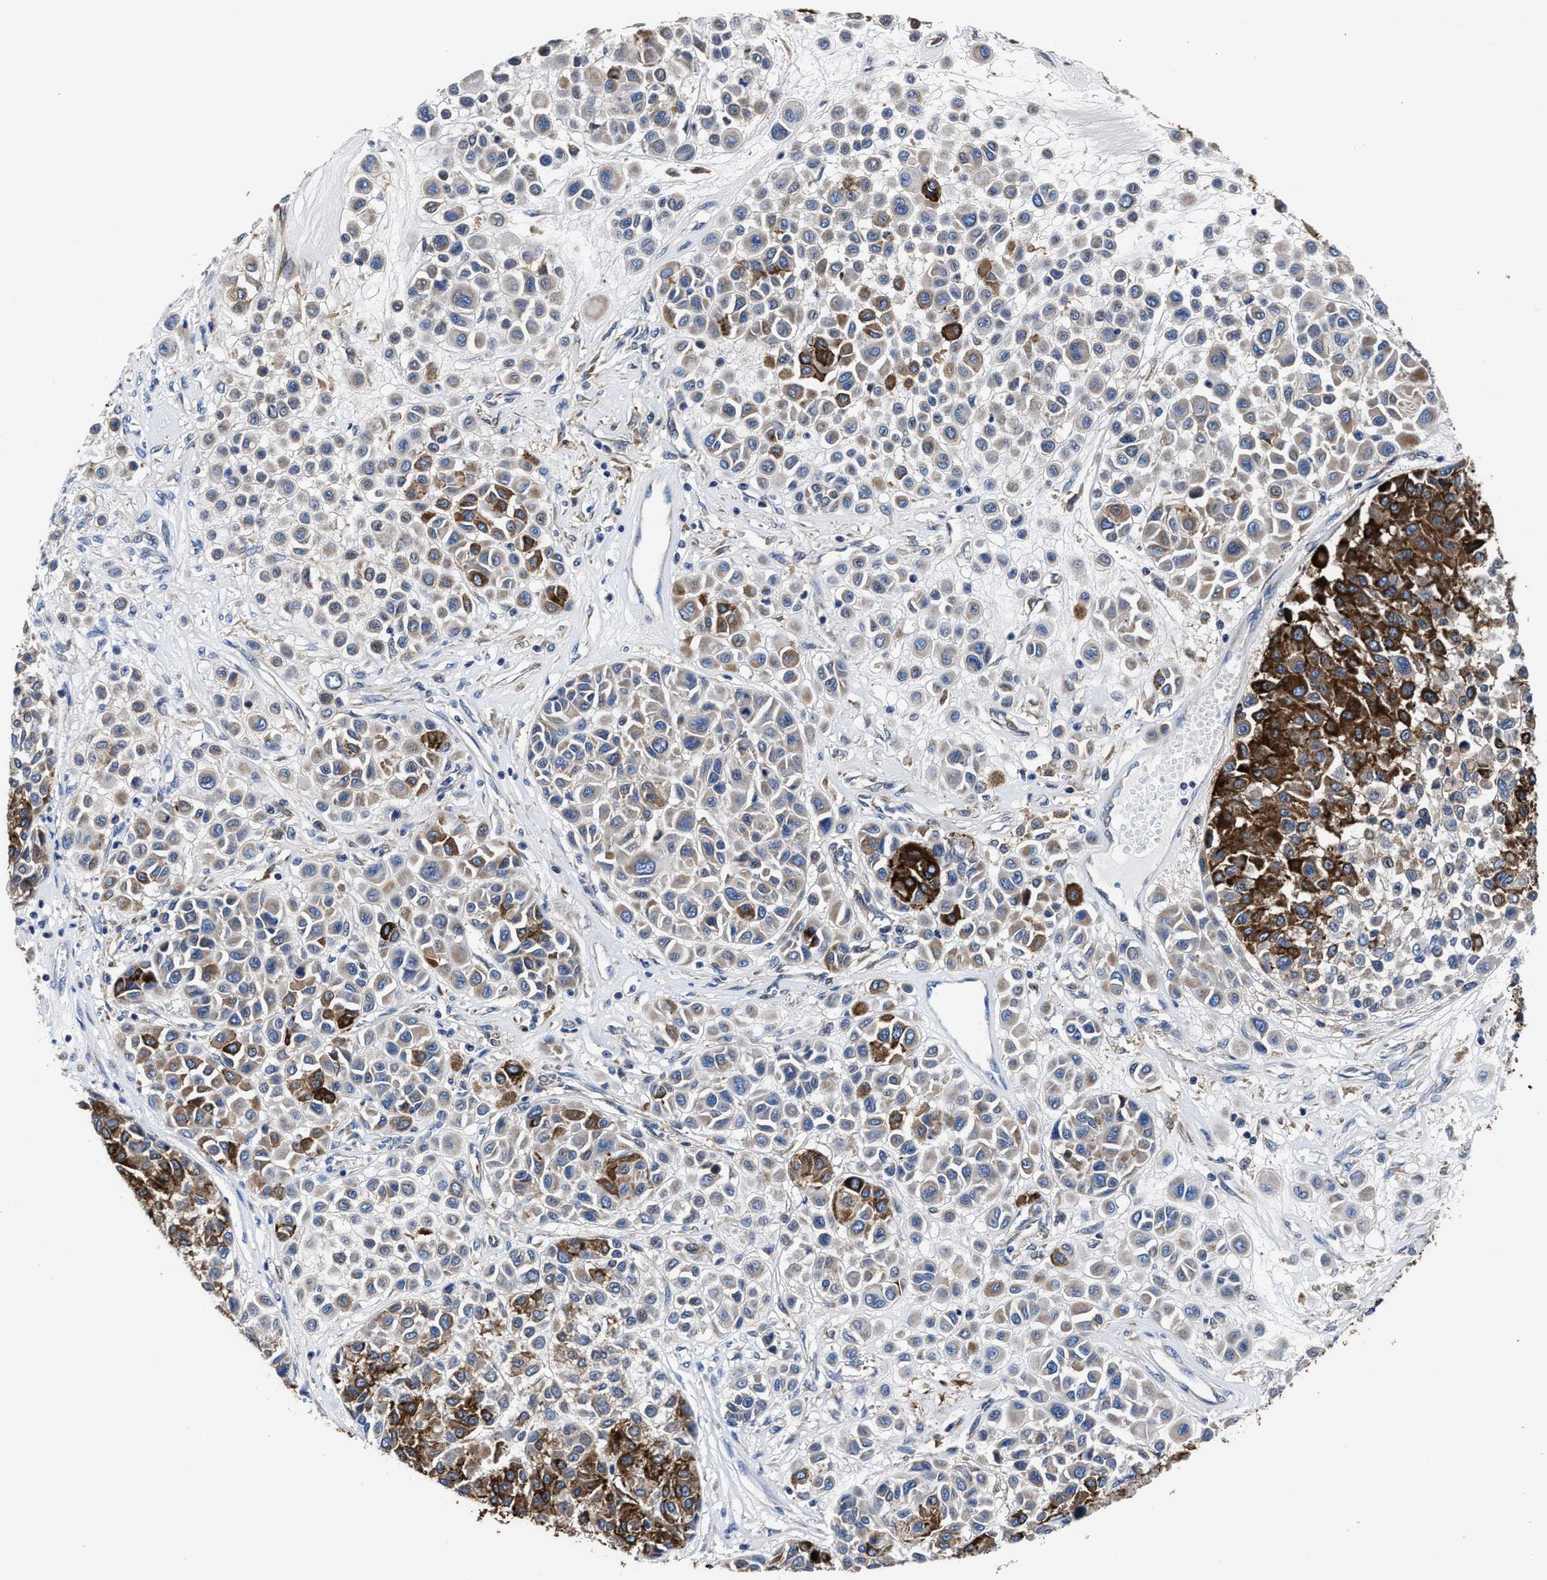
{"staining": {"intensity": "strong", "quantity": "<25%", "location": "cytoplasmic/membranous"}, "tissue": "melanoma", "cell_type": "Tumor cells", "image_type": "cancer", "snomed": [{"axis": "morphology", "description": "Malignant melanoma, Metastatic site"}, {"axis": "topography", "description": "Soft tissue"}], "caption": "Melanoma stained for a protein shows strong cytoplasmic/membranous positivity in tumor cells.", "gene": "TMEM30A", "patient": {"sex": "male", "age": 41}}